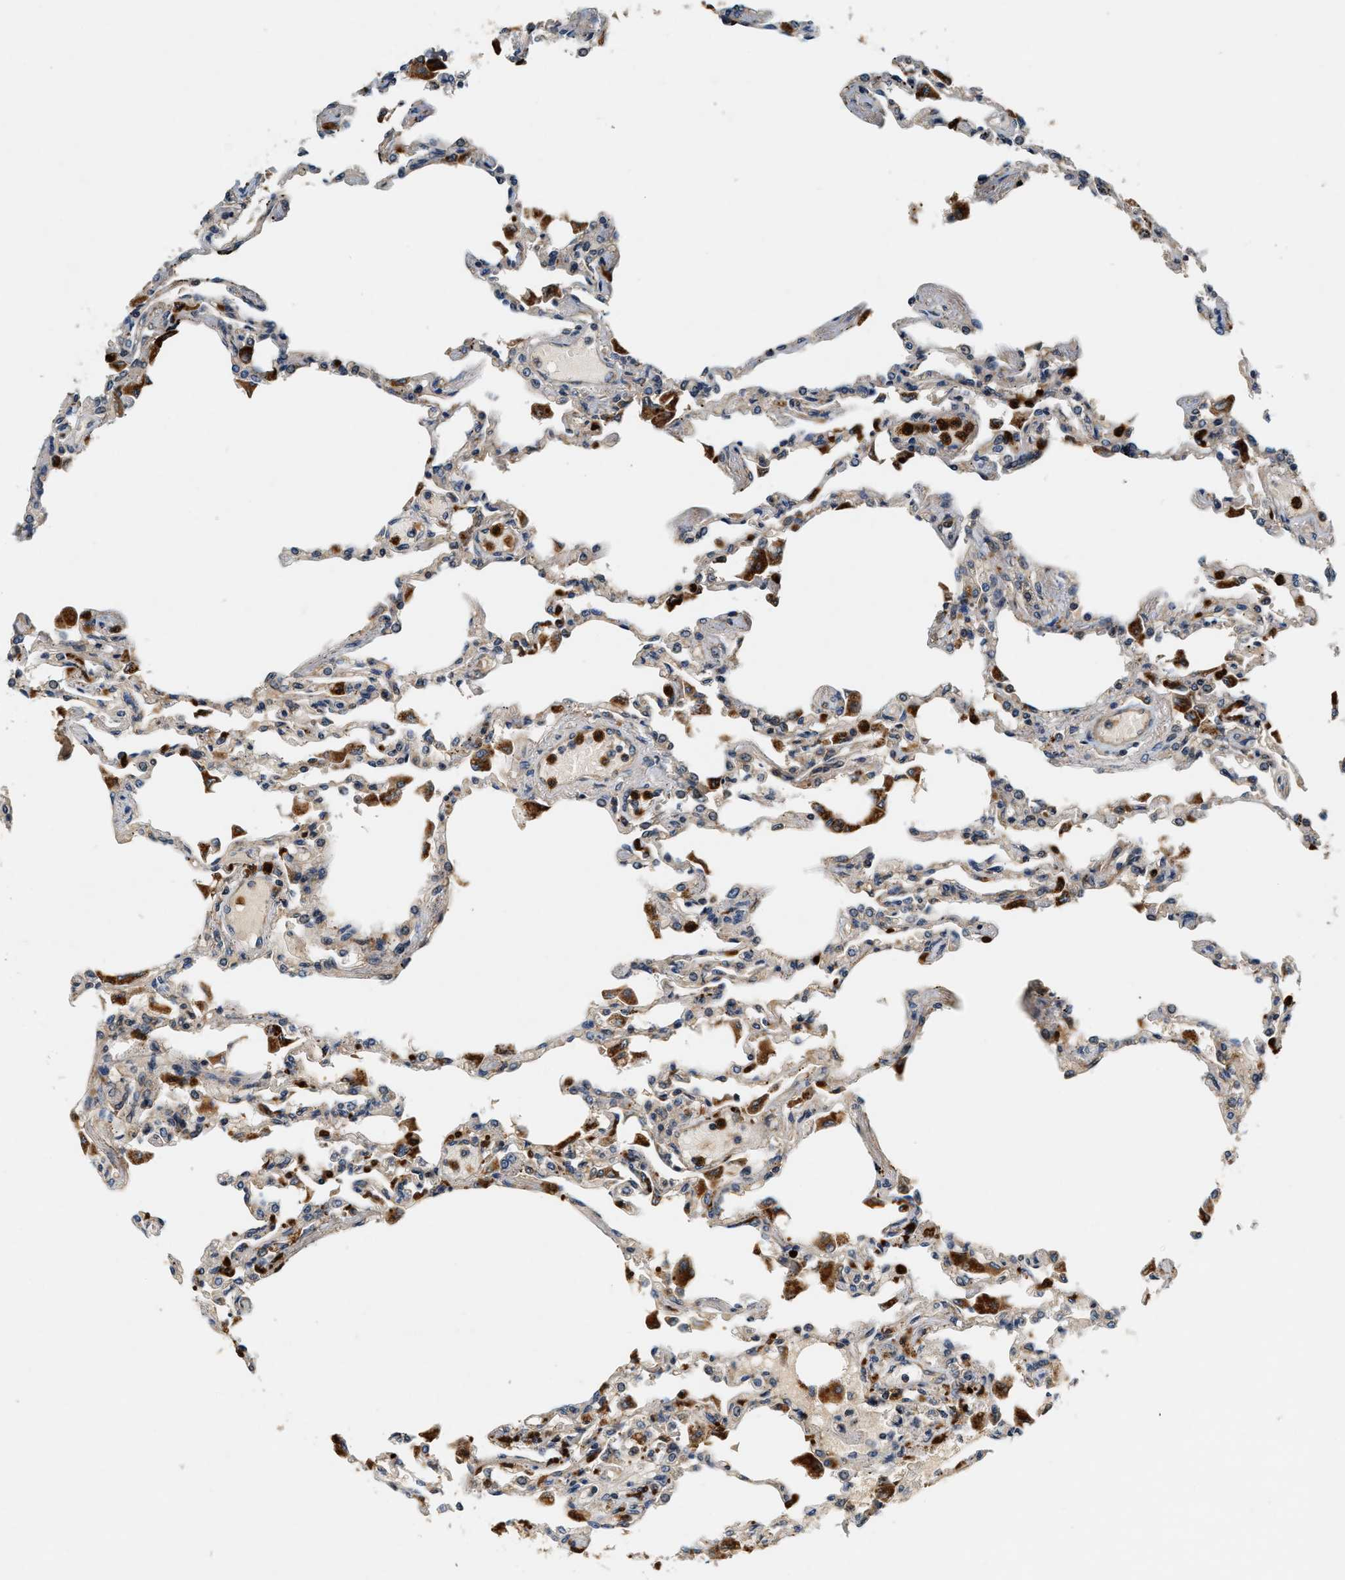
{"staining": {"intensity": "moderate", "quantity": "25%-75%", "location": "cytoplasmic/membranous"}, "tissue": "lung", "cell_type": "Alveolar cells", "image_type": "normal", "snomed": [{"axis": "morphology", "description": "Normal tissue, NOS"}, {"axis": "topography", "description": "Bronchus"}, {"axis": "topography", "description": "Lung"}], "caption": "Alveolar cells display moderate cytoplasmic/membranous positivity in approximately 25%-75% of cells in benign lung.", "gene": "SAMD9", "patient": {"sex": "female", "age": 49}}